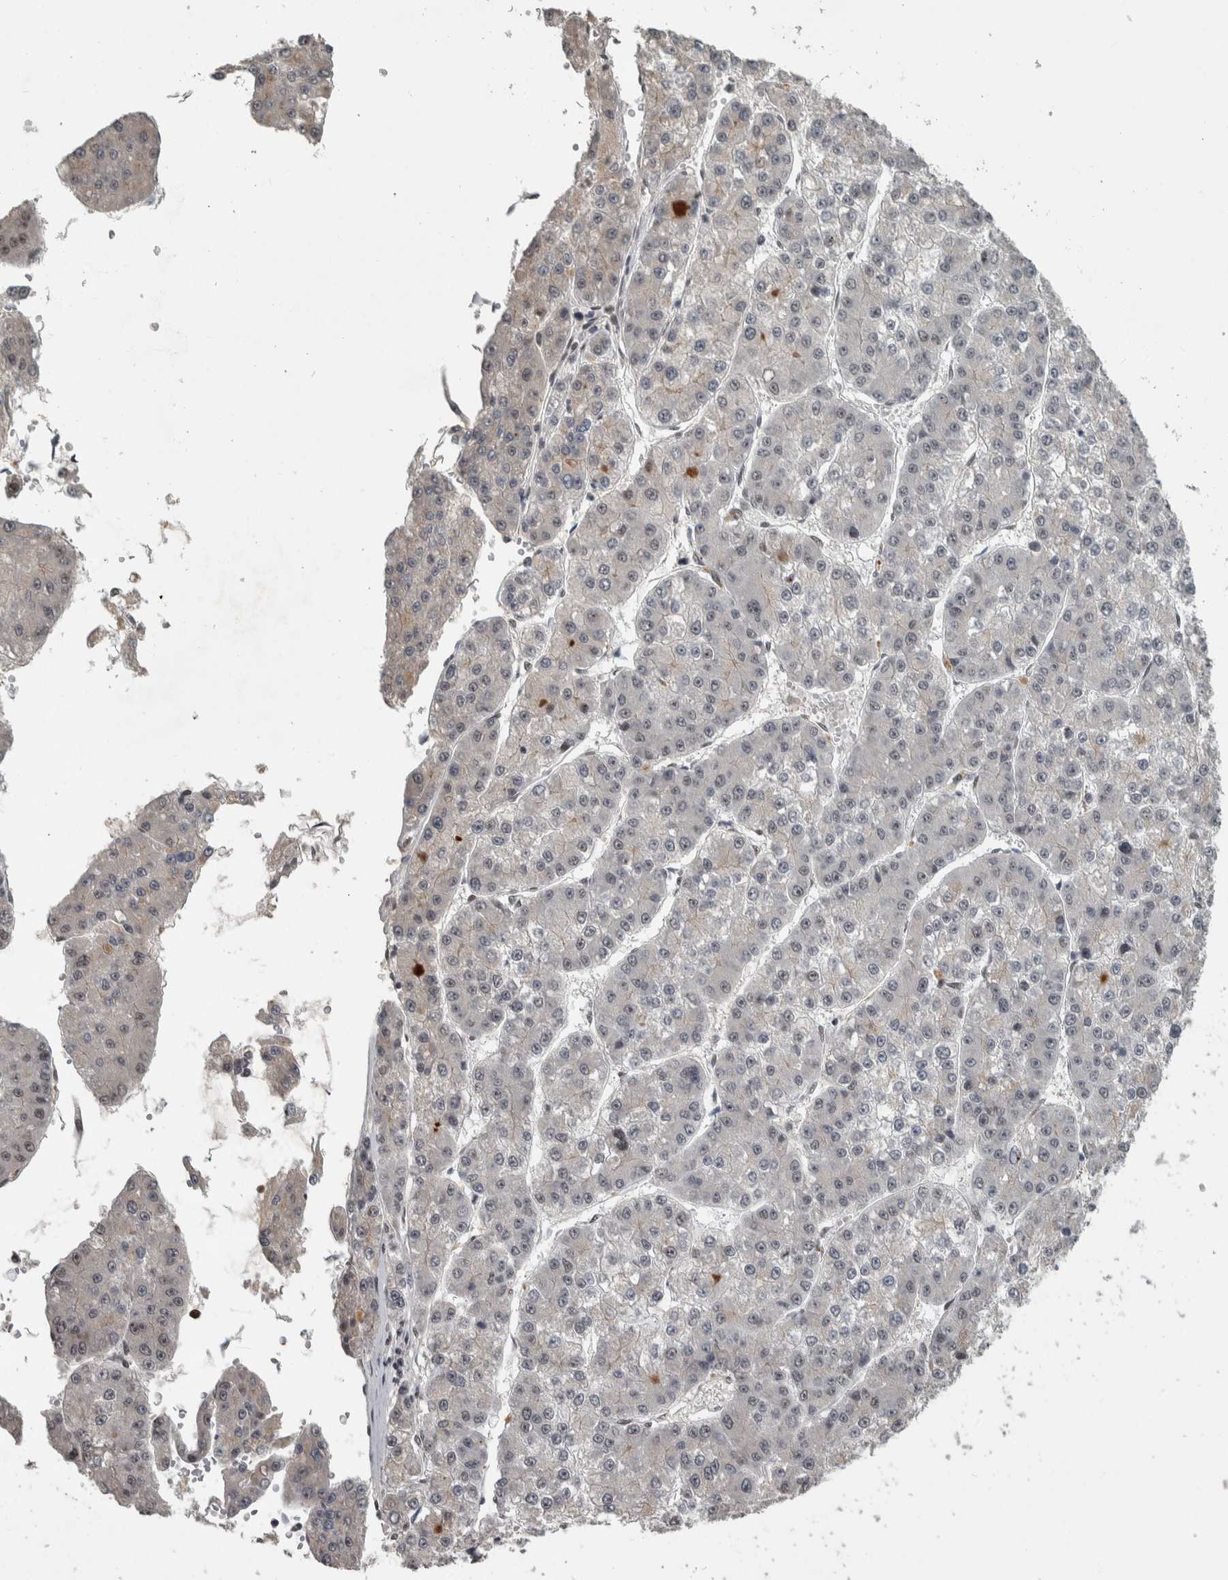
{"staining": {"intensity": "weak", "quantity": "<25%", "location": "cytoplasmic/membranous"}, "tissue": "liver cancer", "cell_type": "Tumor cells", "image_type": "cancer", "snomed": [{"axis": "morphology", "description": "Carcinoma, Hepatocellular, NOS"}, {"axis": "topography", "description": "Liver"}], "caption": "Tumor cells are negative for brown protein staining in liver hepatocellular carcinoma. The staining is performed using DAB brown chromogen with nuclei counter-stained in using hematoxylin.", "gene": "DDX42", "patient": {"sex": "female", "age": 73}}